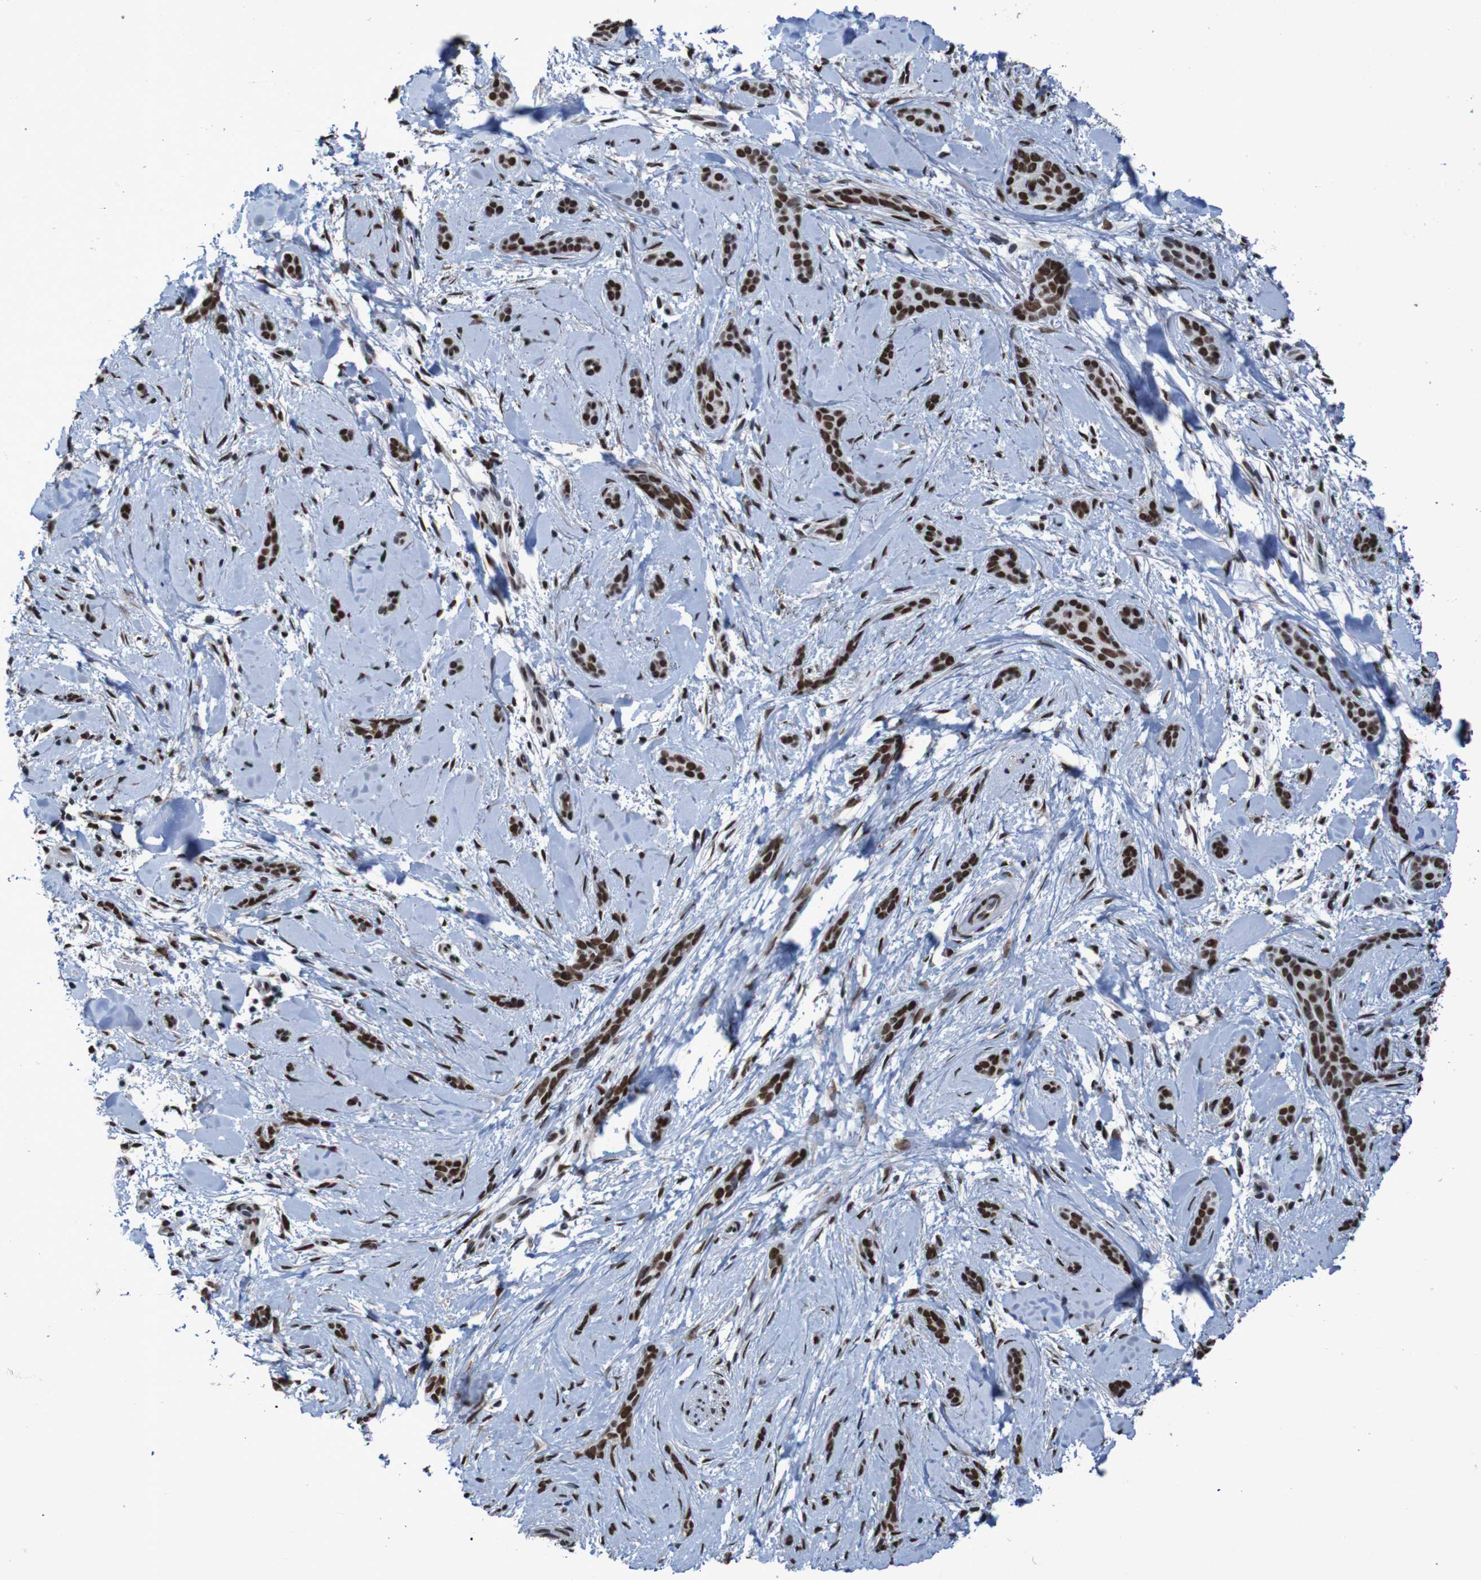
{"staining": {"intensity": "strong", "quantity": ">75%", "location": "nuclear"}, "tissue": "skin cancer", "cell_type": "Tumor cells", "image_type": "cancer", "snomed": [{"axis": "morphology", "description": "Basal cell carcinoma"}, {"axis": "morphology", "description": "Adnexal tumor, benign"}, {"axis": "topography", "description": "Skin"}], "caption": "Strong nuclear protein expression is identified in about >75% of tumor cells in skin cancer (basal cell carcinoma).", "gene": "HNRNPR", "patient": {"sex": "female", "age": 42}}